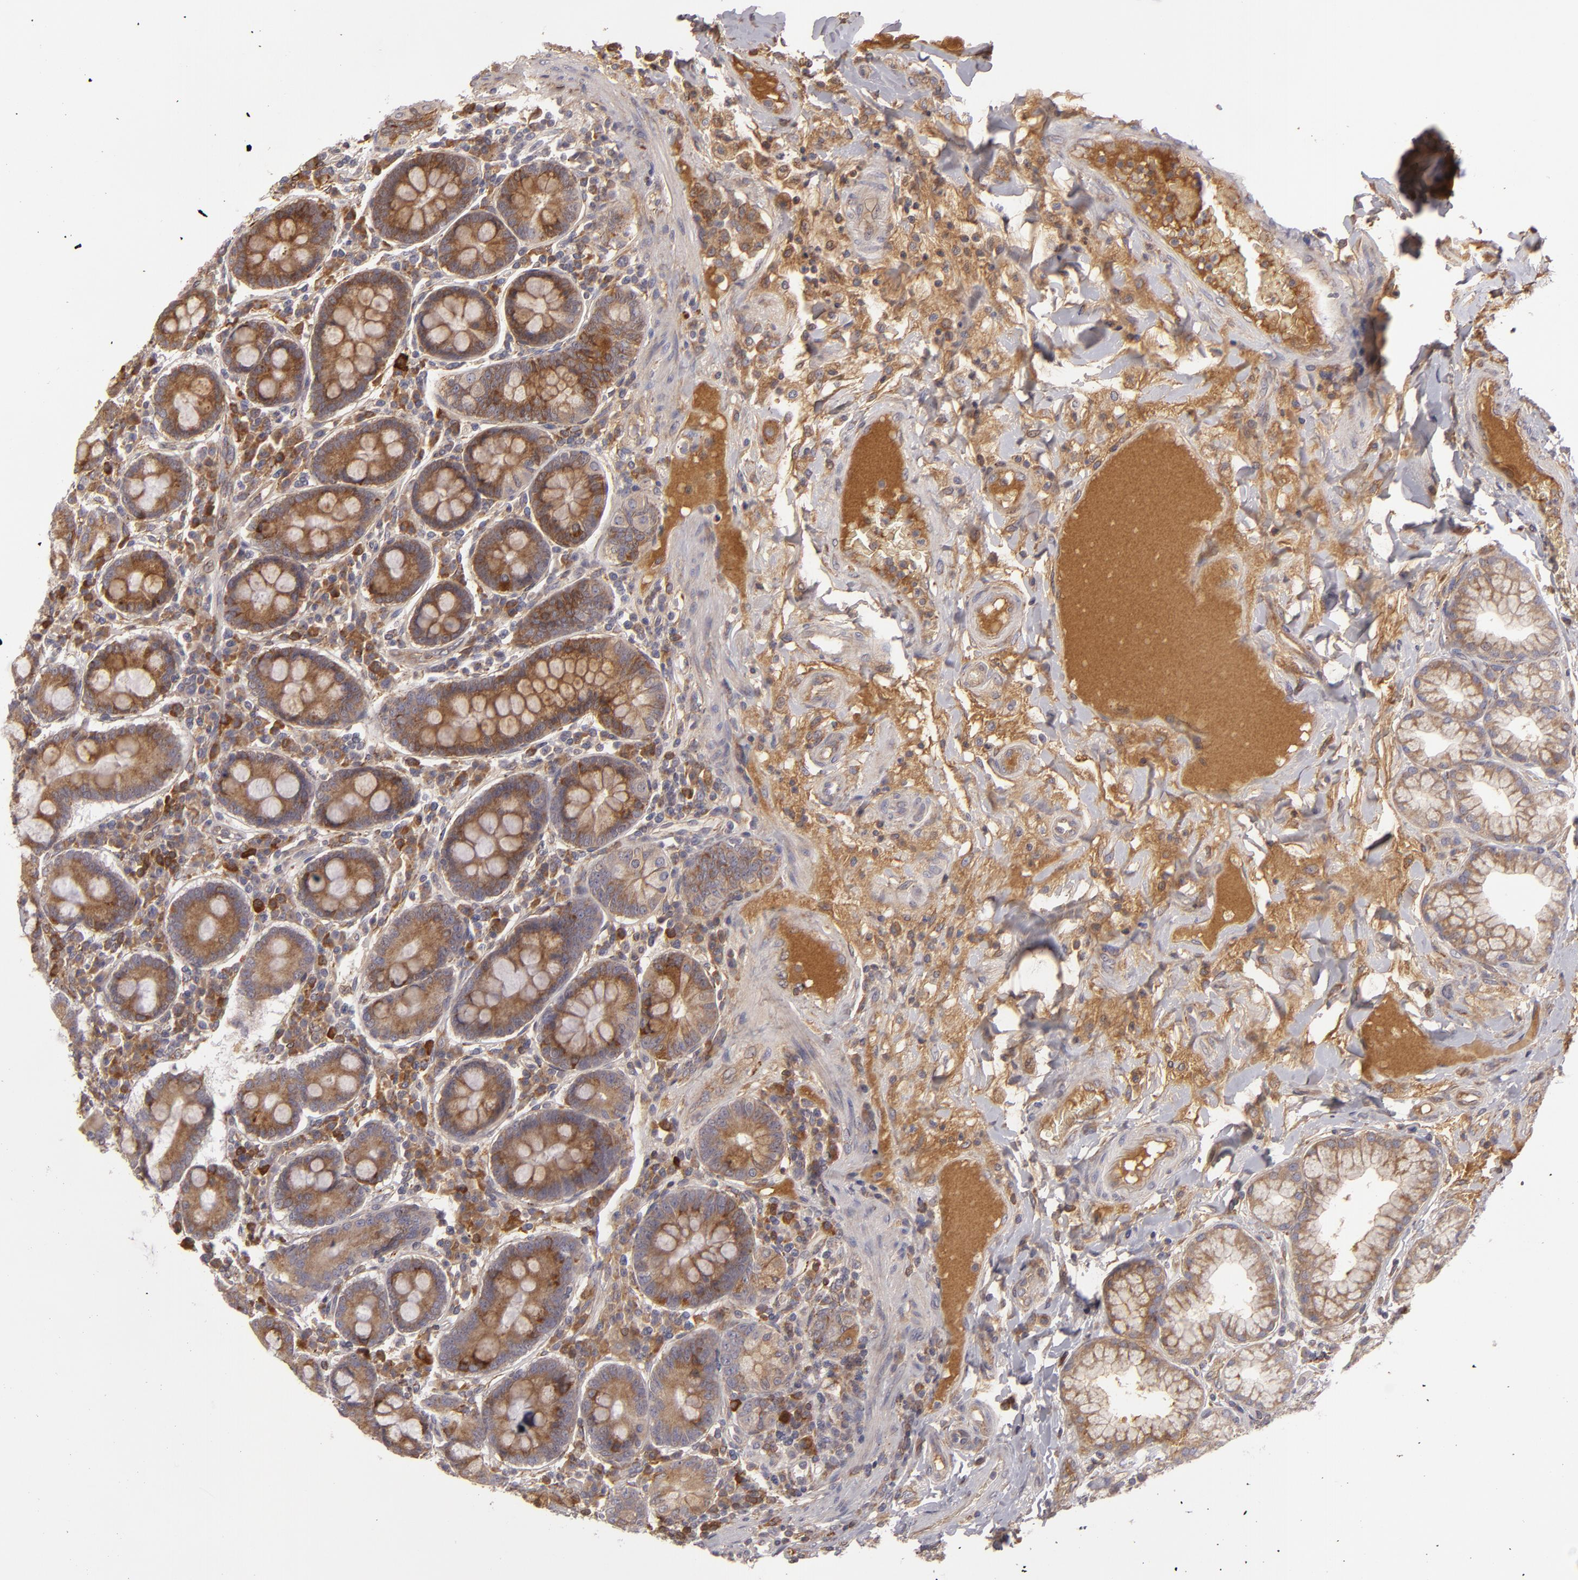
{"staining": {"intensity": "moderate", "quantity": ">75%", "location": "cytoplasmic/membranous"}, "tissue": "duodenum", "cell_type": "Glandular cells", "image_type": "normal", "snomed": [{"axis": "morphology", "description": "Normal tissue, NOS"}, {"axis": "topography", "description": "Duodenum"}], "caption": "Immunohistochemical staining of unremarkable duodenum demonstrates medium levels of moderate cytoplasmic/membranous positivity in about >75% of glandular cells. (Brightfield microscopy of DAB IHC at high magnification).", "gene": "CFB", "patient": {"sex": "male", "age": 50}}